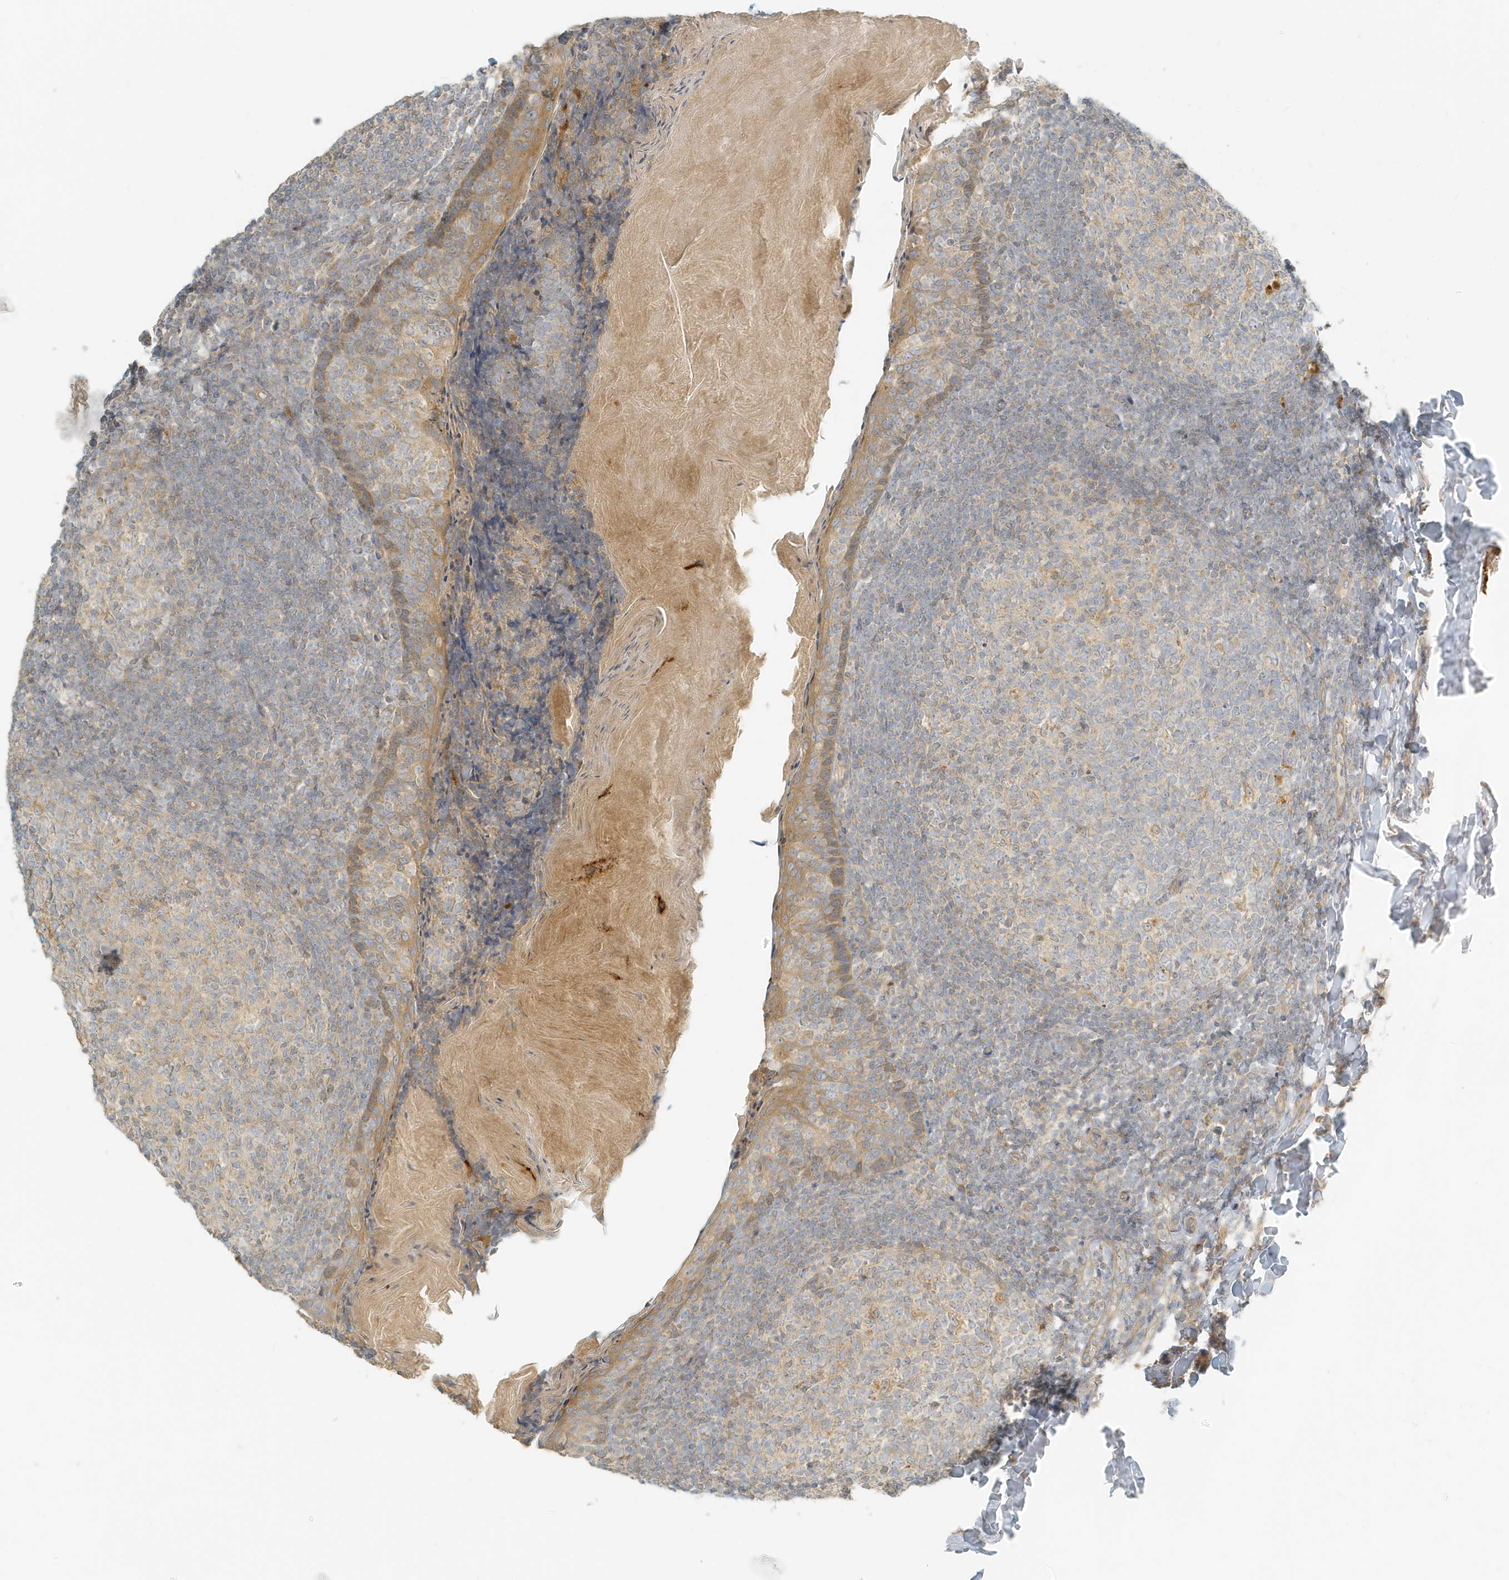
{"staining": {"intensity": "moderate", "quantity": "<25%", "location": "cytoplasmic/membranous"}, "tissue": "tonsil", "cell_type": "Germinal center cells", "image_type": "normal", "snomed": [{"axis": "morphology", "description": "Normal tissue, NOS"}, {"axis": "topography", "description": "Tonsil"}], "caption": "A high-resolution image shows immunohistochemistry (IHC) staining of benign tonsil, which displays moderate cytoplasmic/membranous staining in approximately <25% of germinal center cells. (brown staining indicates protein expression, while blue staining denotes nuclei).", "gene": "MCOLN1", "patient": {"sex": "female", "age": 19}}